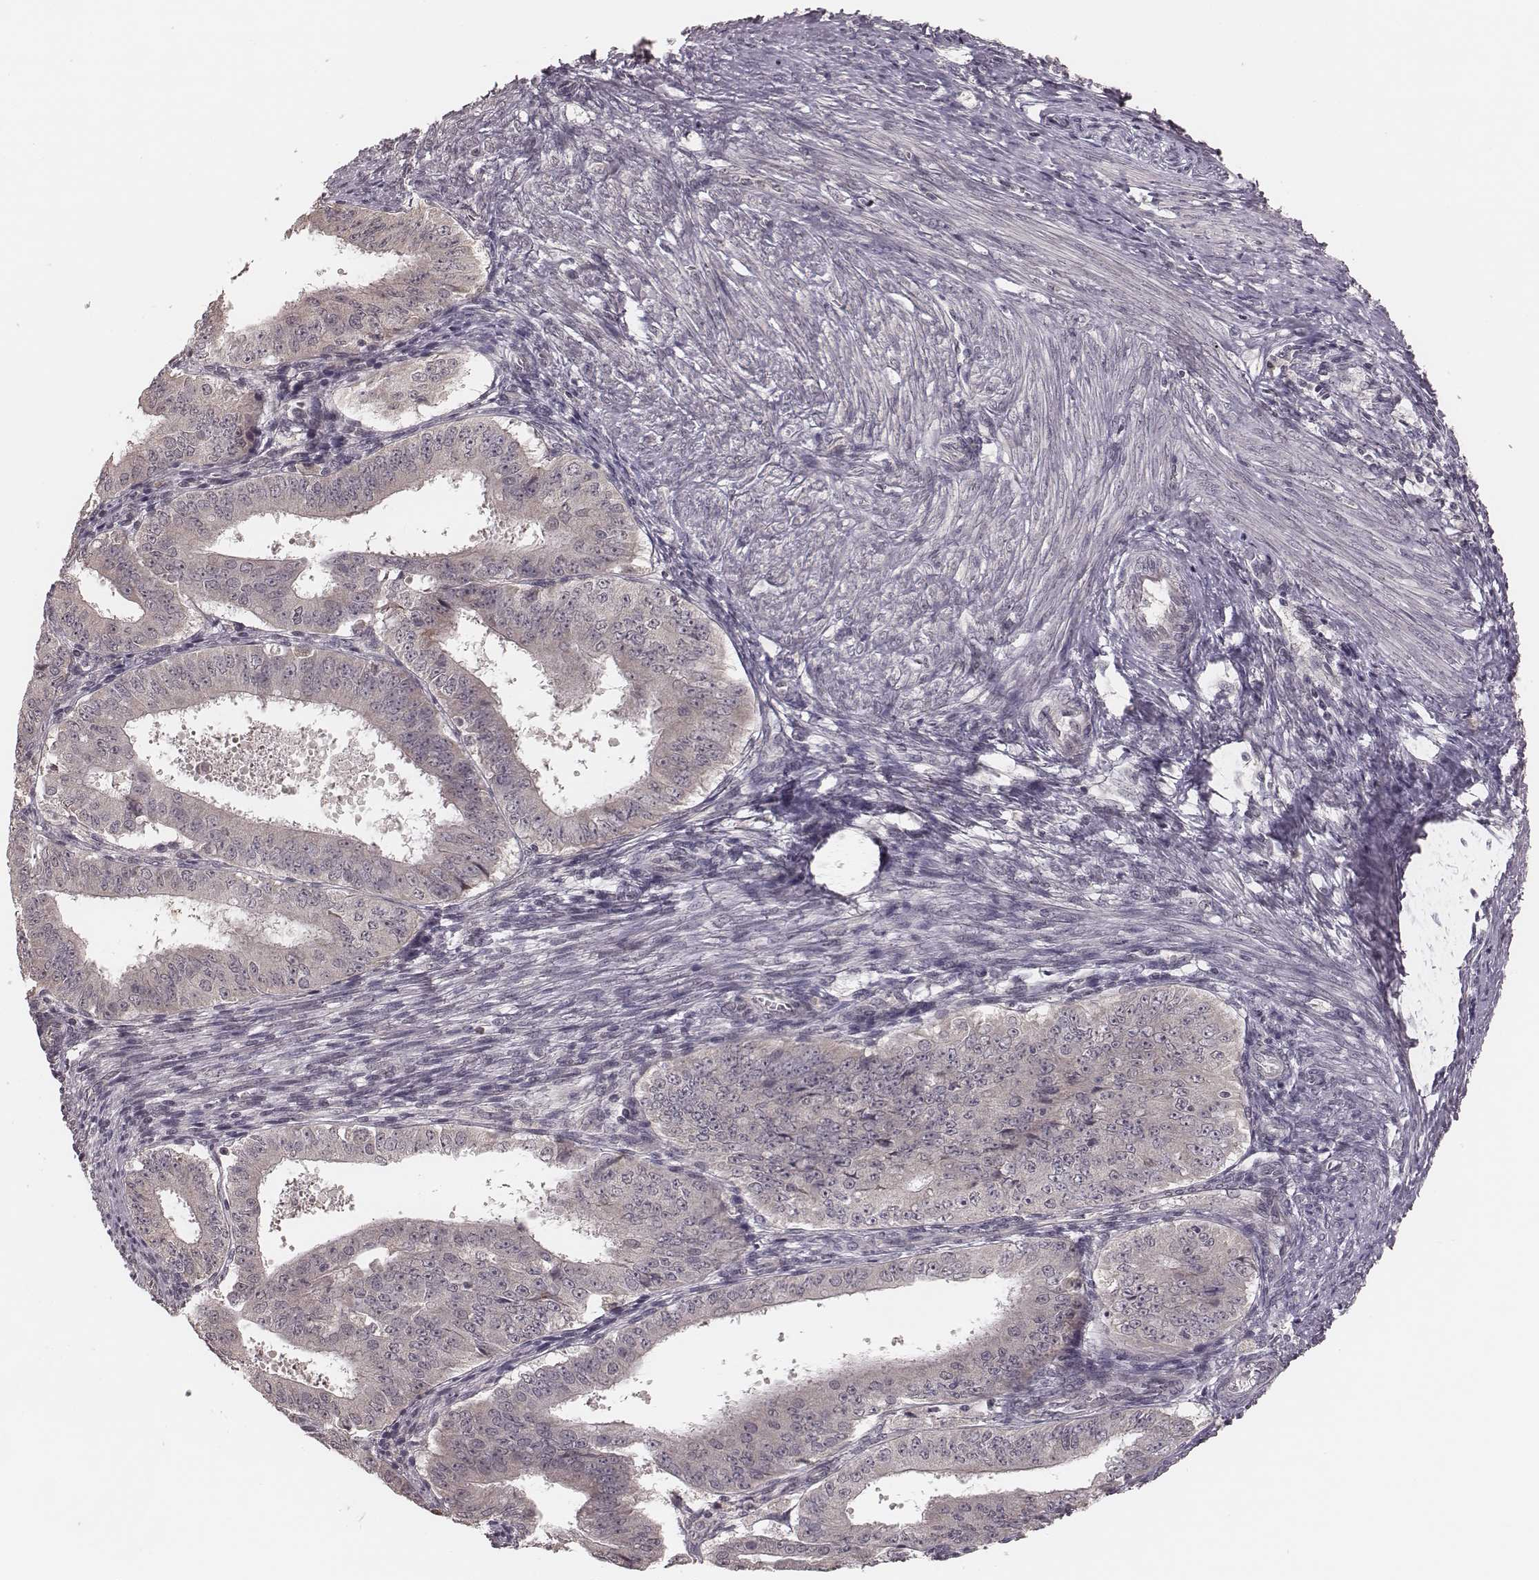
{"staining": {"intensity": "negative", "quantity": "none", "location": "none"}, "tissue": "ovarian cancer", "cell_type": "Tumor cells", "image_type": "cancer", "snomed": [{"axis": "morphology", "description": "Carcinoma, endometroid"}, {"axis": "topography", "description": "Ovary"}], "caption": "Tumor cells show no significant protein expression in endometroid carcinoma (ovarian).", "gene": "IL5", "patient": {"sex": "female", "age": 42}}